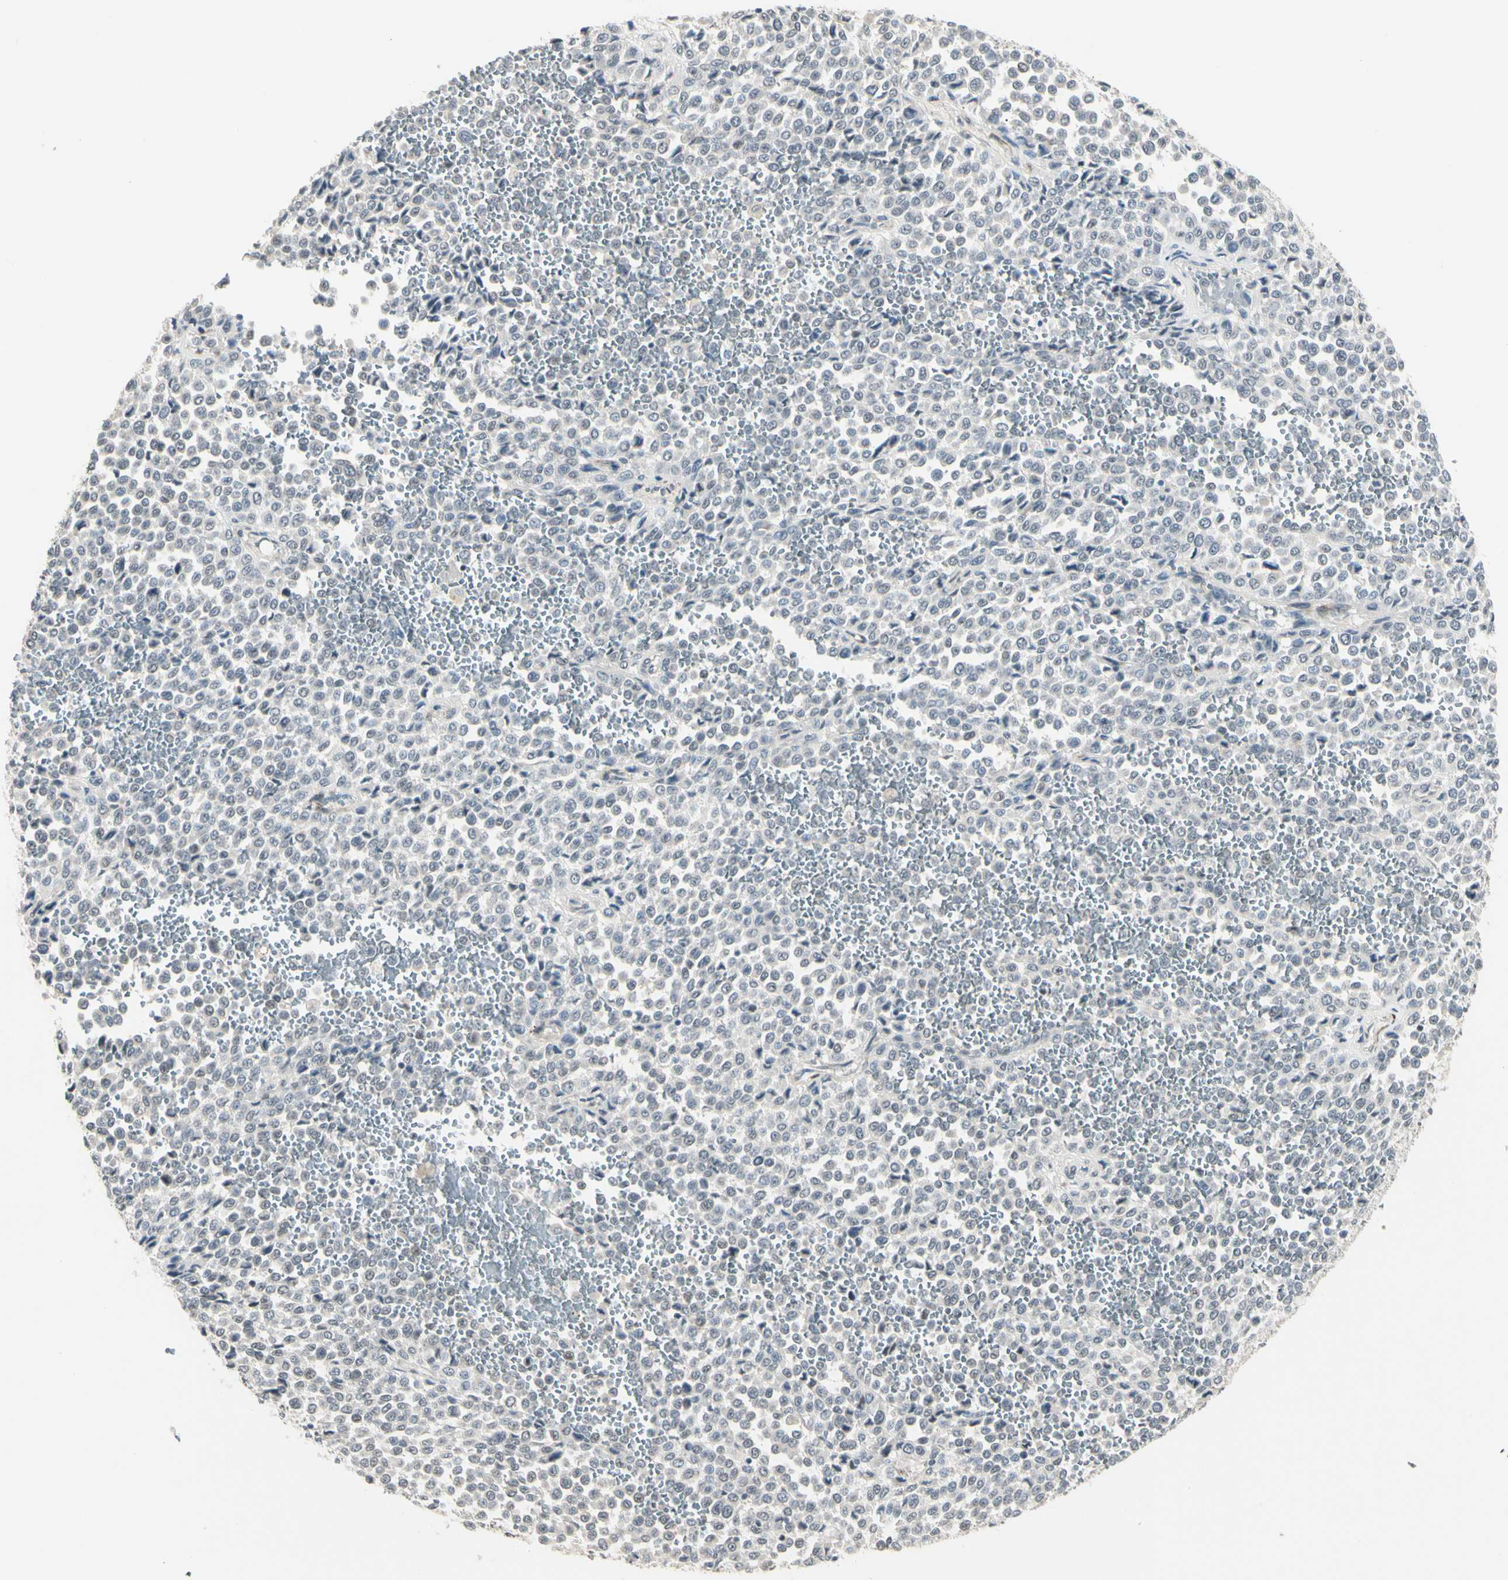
{"staining": {"intensity": "negative", "quantity": "none", "location": "none"}, "tissue": "melanoma", "cell_type": "Tumor cells", "image_type": "cancer", "snomed": [{"axis": "morphology", "description": "Malignant melanoma, Metastatic site"}, {"axis": "topography", "description": "Pancreas"}], "caption": "The immunohistochemistry photomicrograph has no significant positivity in tumor cells of melanoma tissue. The staining was performed using DAB to visualize the protein expression in brown, while the nuclei were stained in blue with hematoxylin (Magnification: 20x).", "gene": "GREM1", "patient": {"sex": "female", "age": 30}}